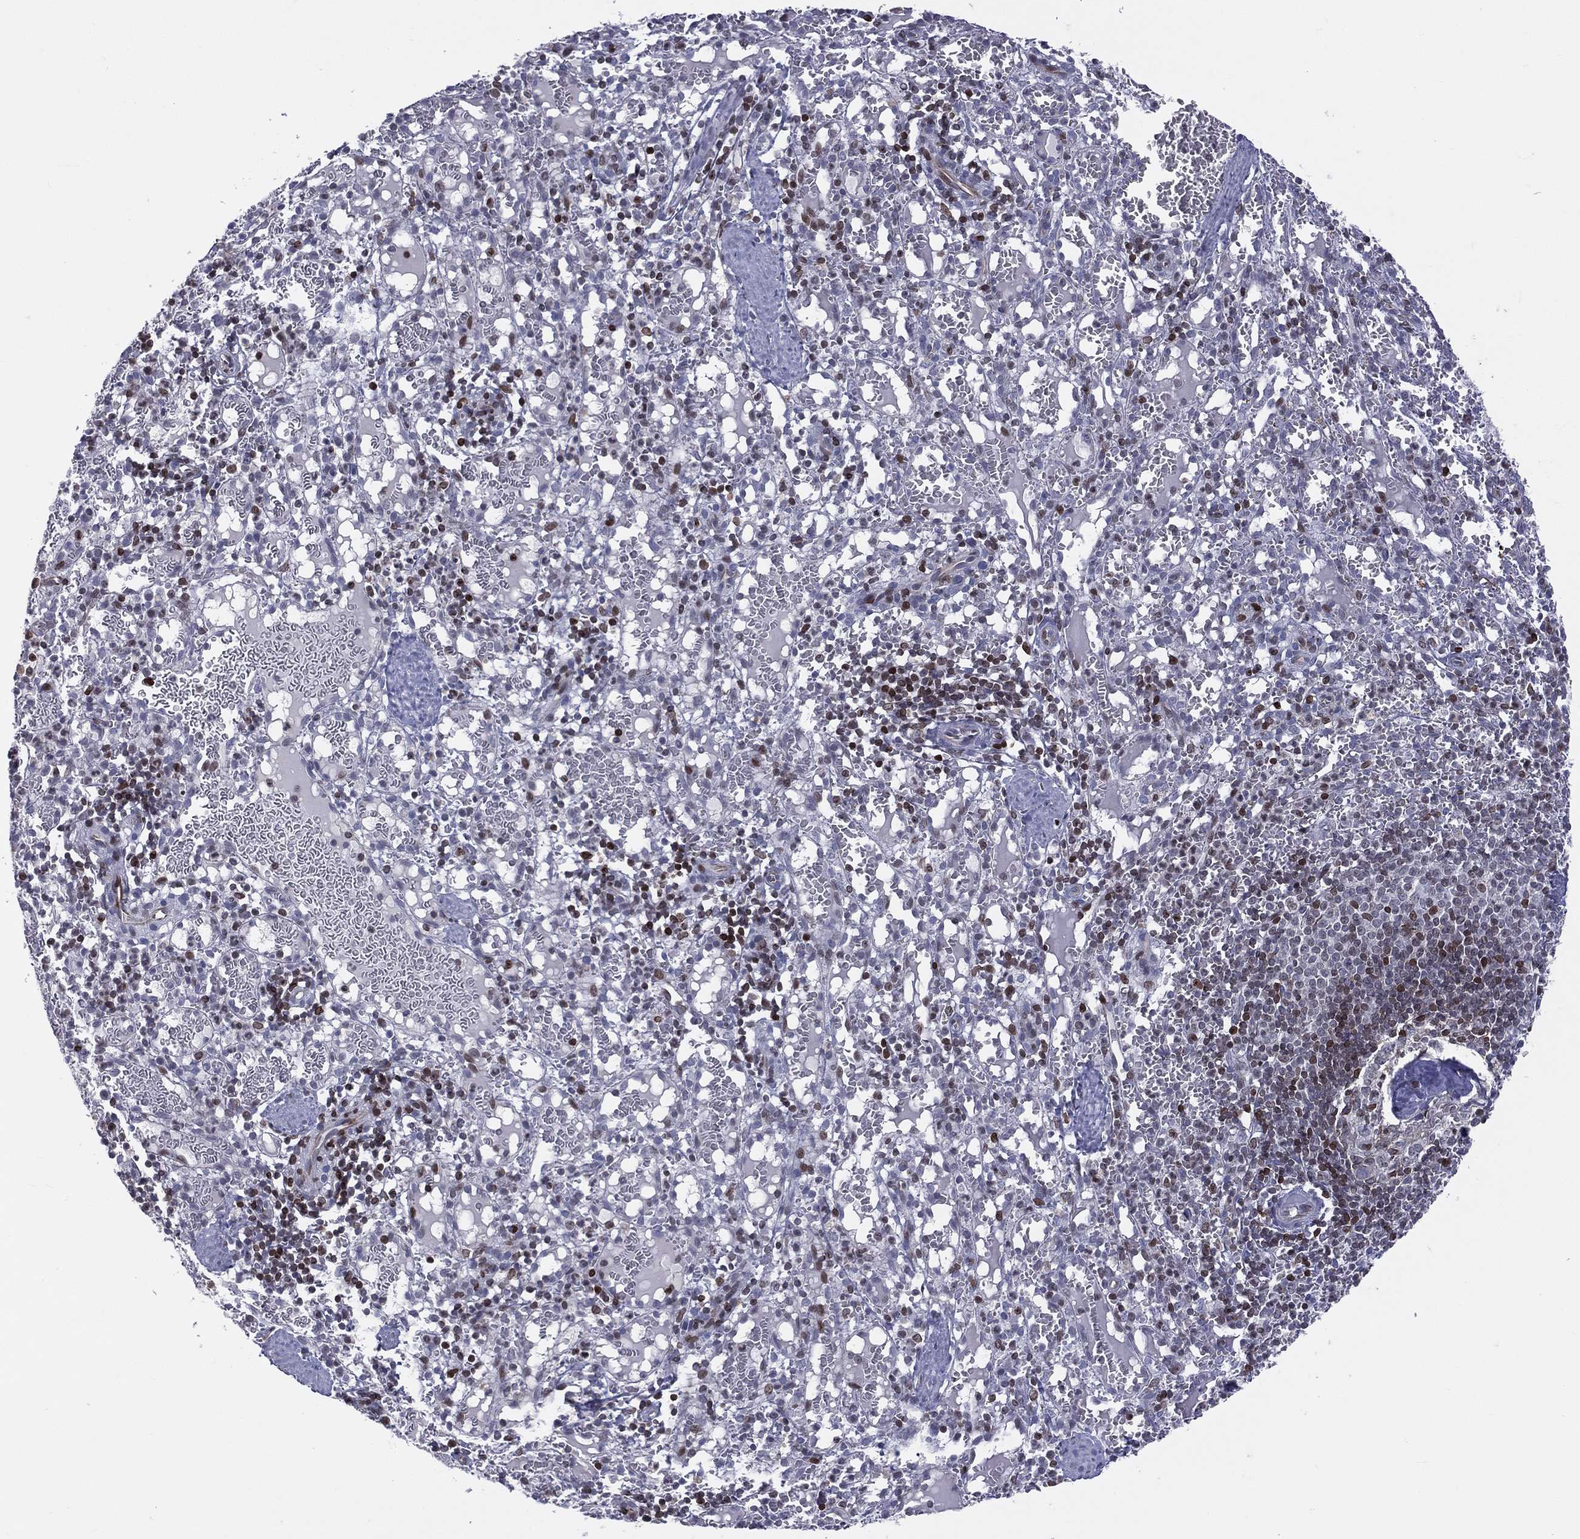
{"staining": {"intensity": "moderate", "quantity": "25%-75%", "location": "nuclear"}, "tissue": "spleen", "cell_type": "Cells in red pulp", "image_type": "normal", "snomed": [{"axis": "morphology", "description": "Normal tissue, NOS"}, {"axis": "topography", "description": "Spleen"}], "caption": "Spleen was stained to show a protein in brown. There is medium levels of moderate nuclear positivity in about 25%-75% of cells in red pulp.", "gene": "DBF4B", "patient": {"sex": "male", "age": 11}}